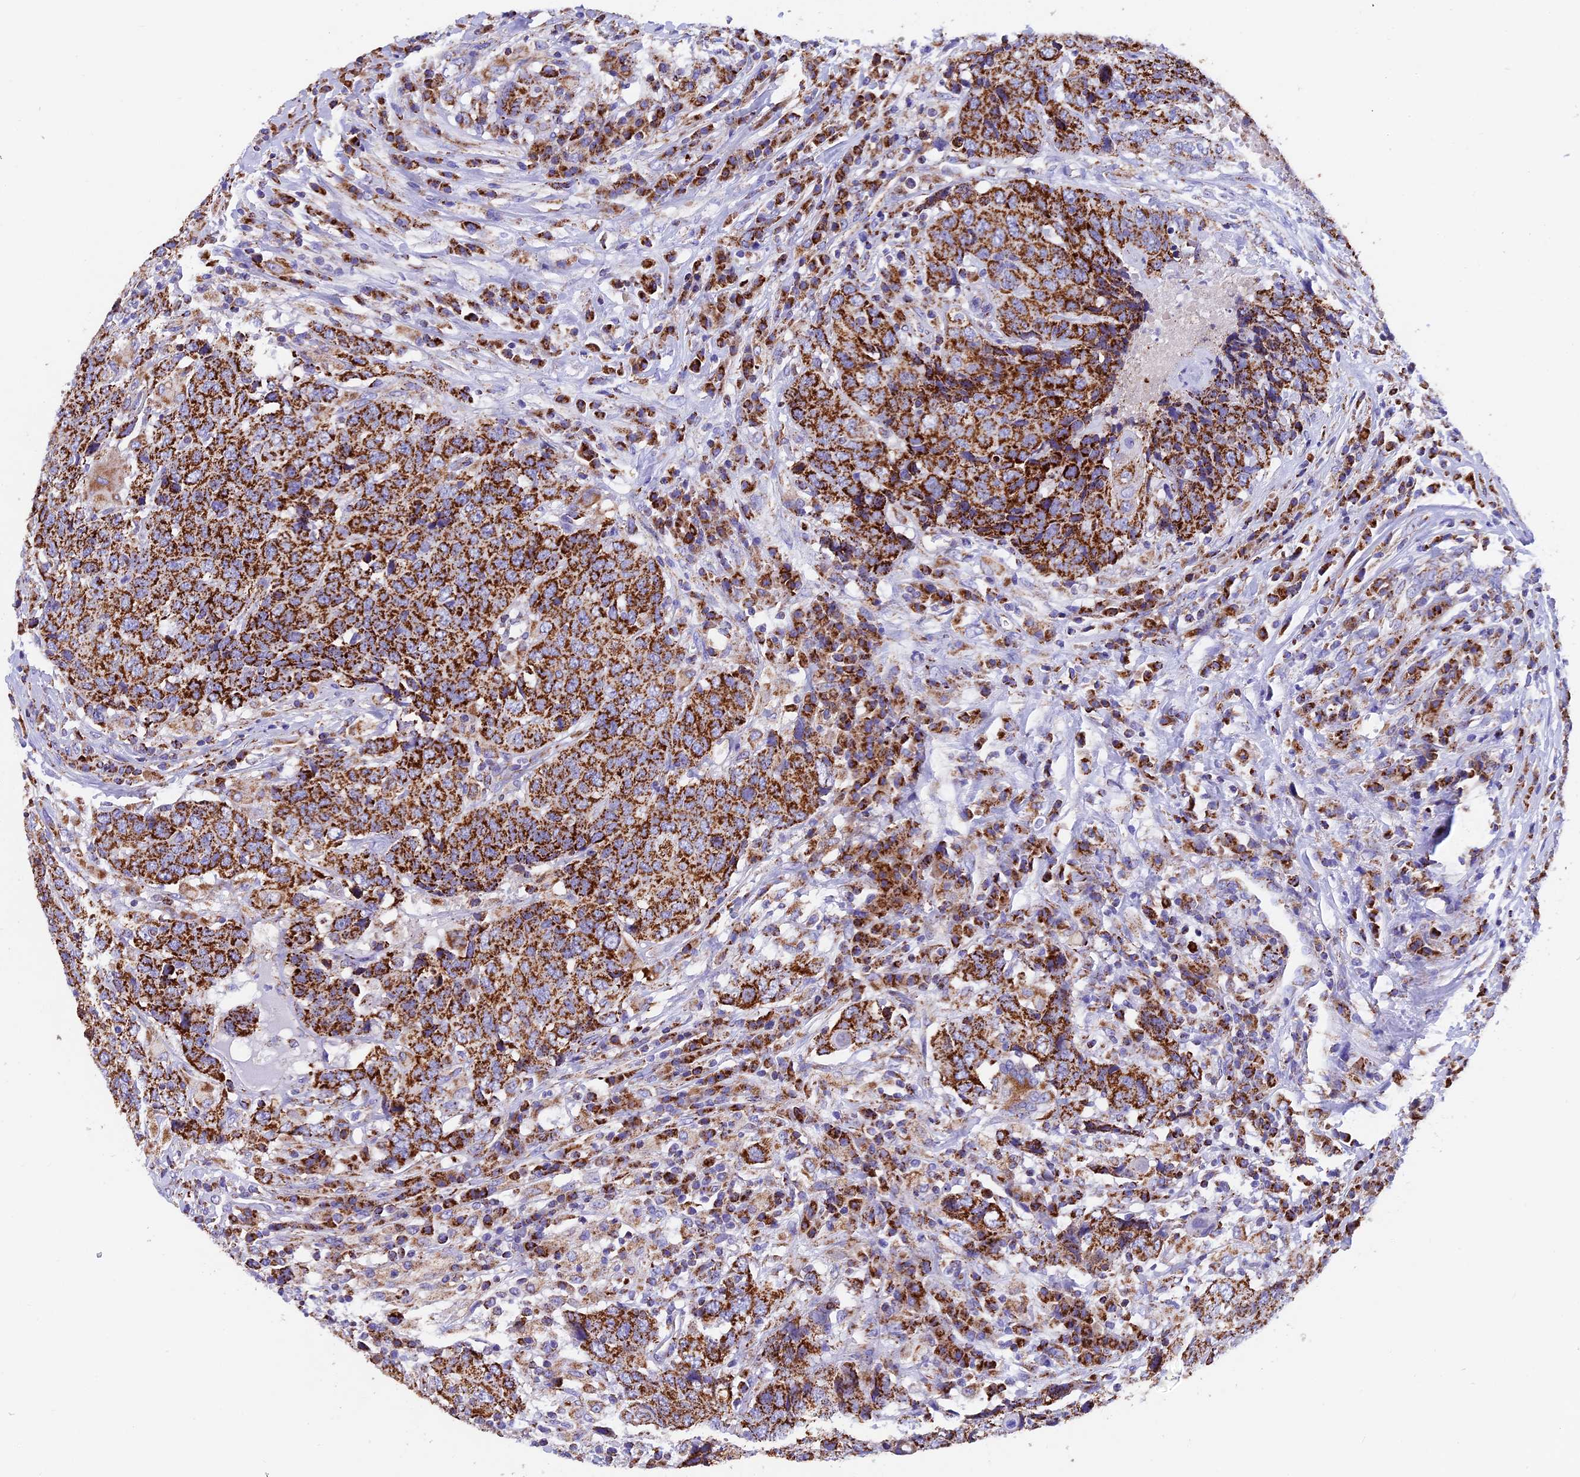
{"staining": {"intensity": "strong", "quantity": ">75%", "location": "cytoplasmic/membranous"}, "tissue": "head and neck cancer", "cell_type": "Tumor cells", "image_type": "cancer", "snomed": [{"axis": "morphology", "description": "Squamous cell carcinoma, NOS"}, {"axis": "topography", "description": "Head-Neck"}], "caption": "A high-resolution histopathology image shows IHC staining of head and neck cancer (squamous cell carcinoma), which reveals strong cytoplasmic/membranous staining in about >75% of tumor cells.", "gene": "SLC8B1", "patient": {"sex": "male", "age": 66}}